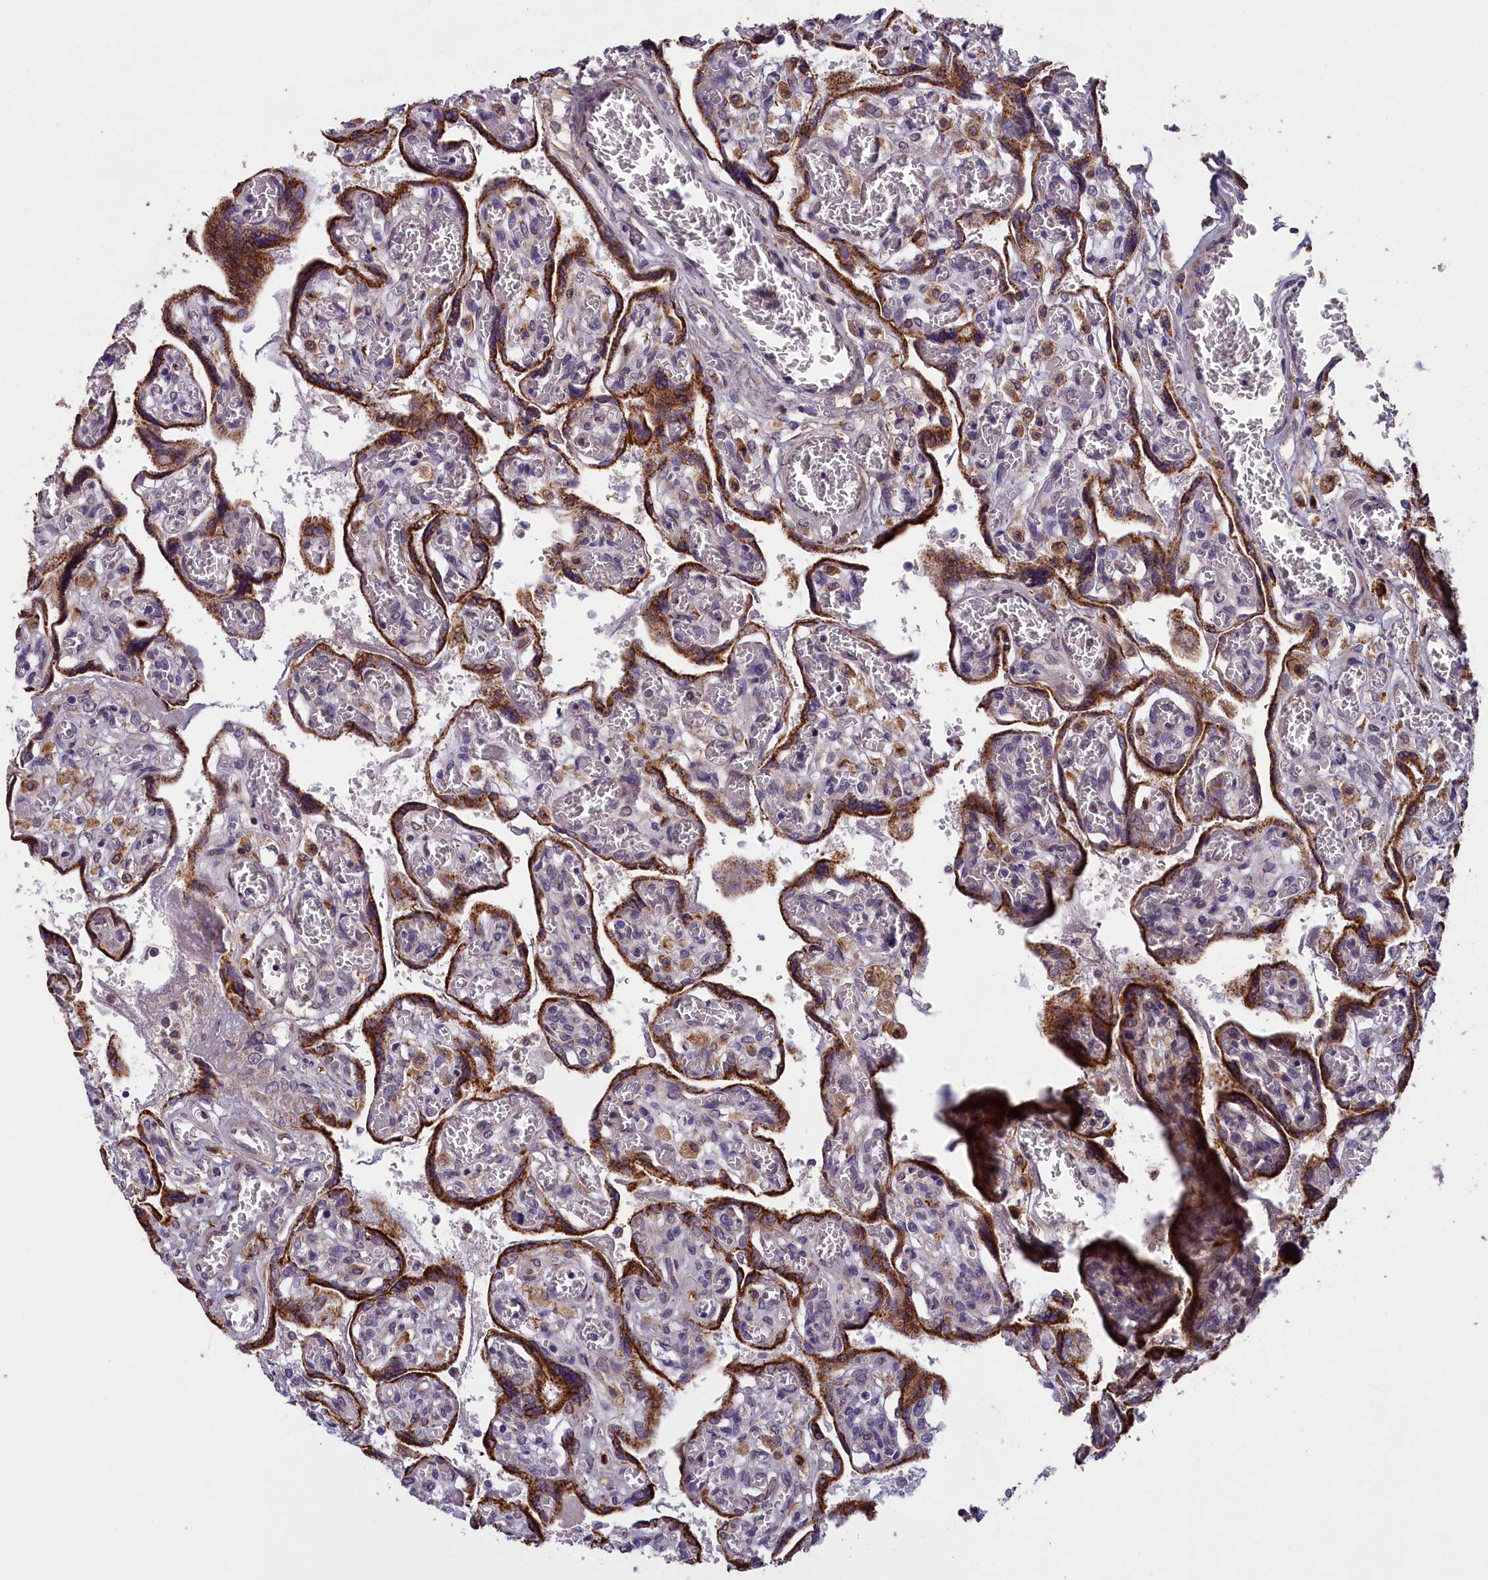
{"staining": {"intensity": "strong", "quantity": ">75%", "location": "cytoplasmic/membranous"}, "tissue": "placenta", "cell_type": "Trophoblastic cells", "image_type": "normal", "snomed": [{"axis": "morphology", "description": "Normal tissue, NOS"}, {"axis": "topography", "description": "Placenta"}], "caption": "Protein analysis of unremarkable placenta reveals strong cytoplasmic/membranous positivity in approximately >75% of trophoblastic cells. Immunohistochemistry (ihc) stains the protein in brown and the nuclei are stained blue.", "gene": "ACAD8", "patient": {"sex": "female", "age": 39}}